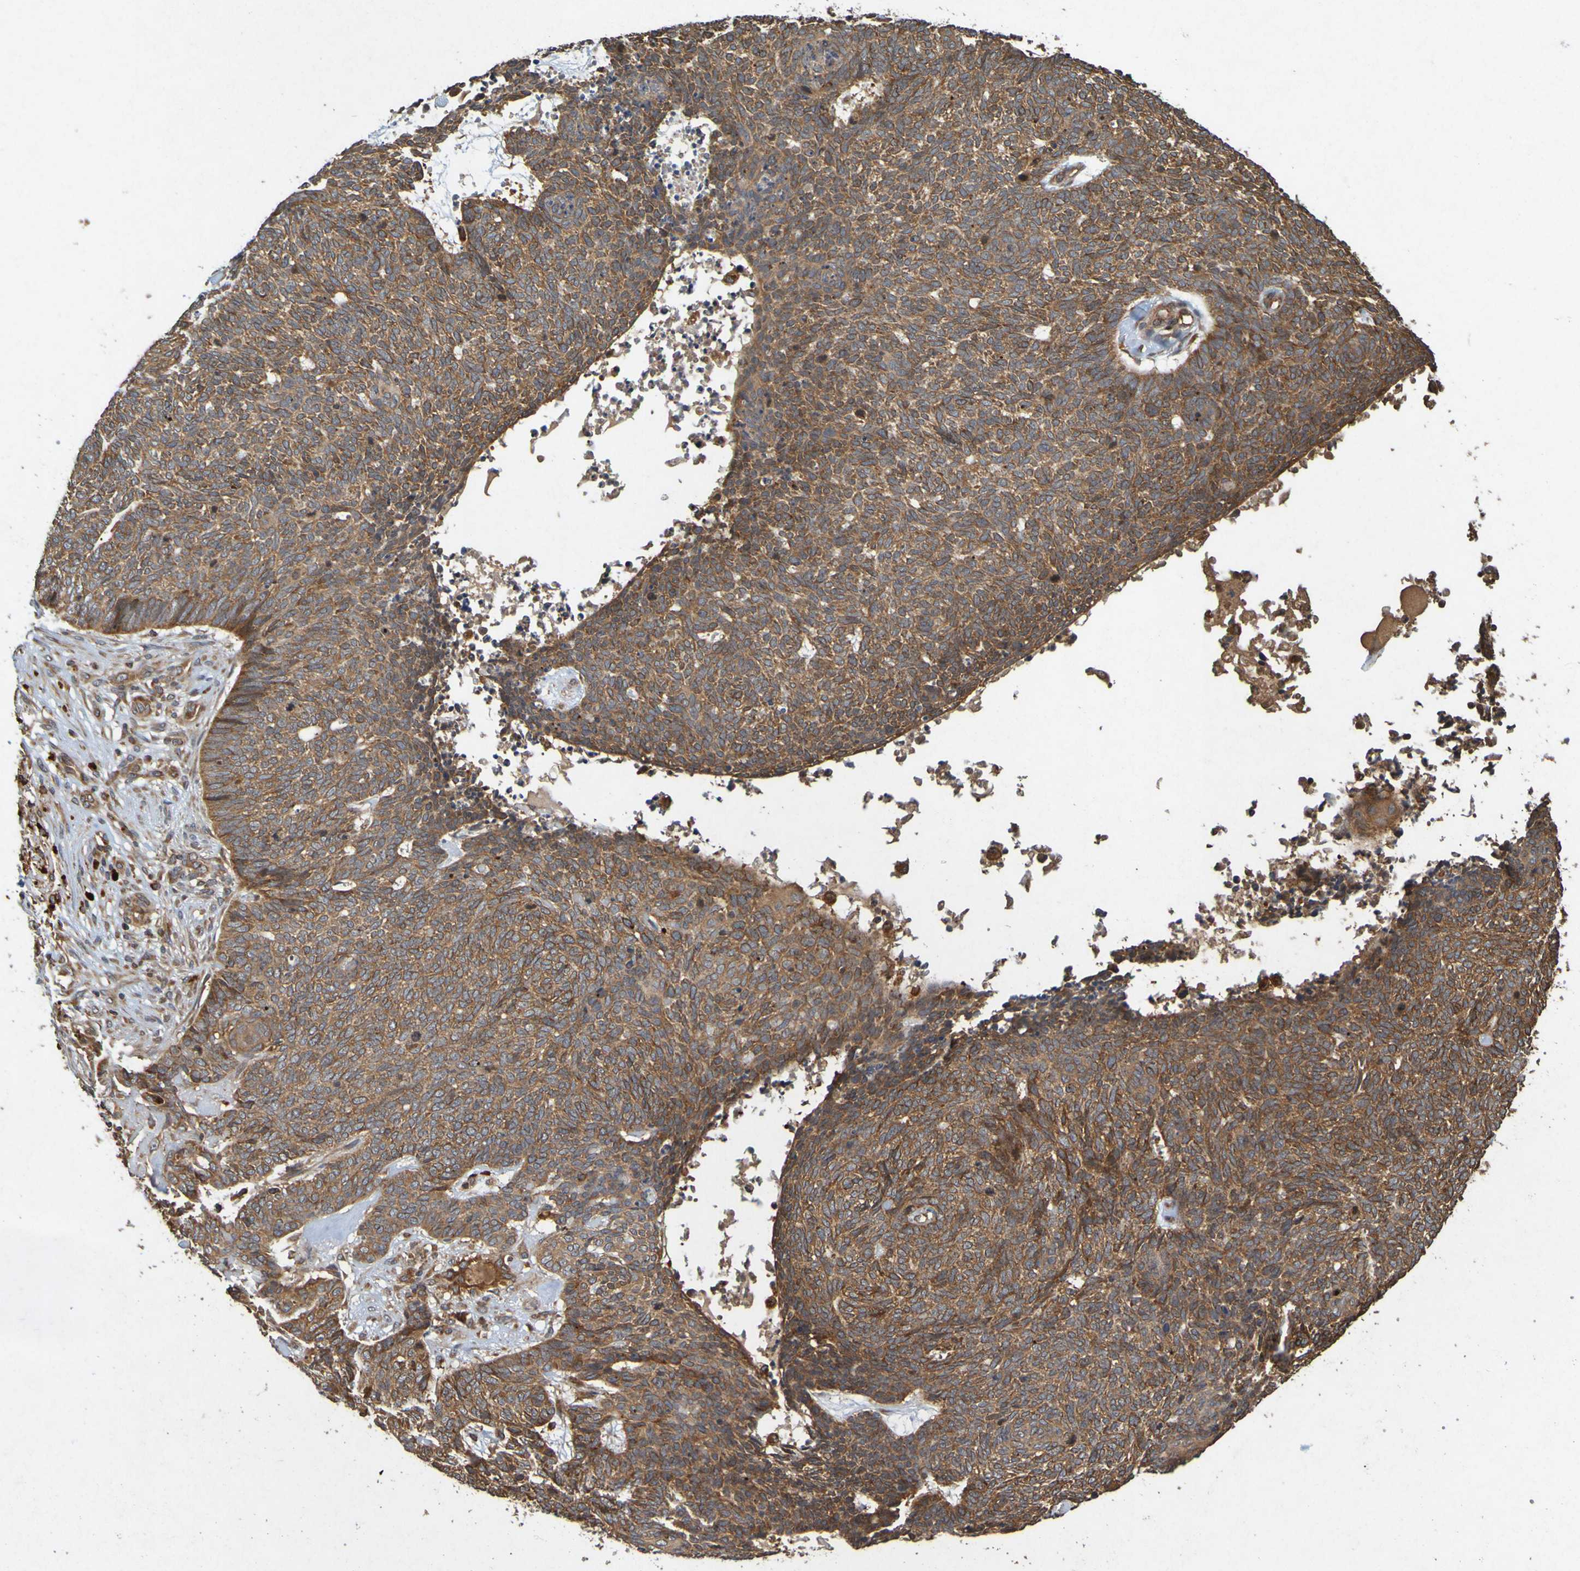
{"staining": {"intensity": "strong", "quantity": ">75%", "location": "cytoplasmic/membranous"}, "tissue": "skin cancer", "cell_type": "Tumor cells", "image_type": "cancer", "snomed": [{"axis": "morphology", "description": "Basal cell carcinoma"}, {"axis": "topography", "description": "Skin"}], "caption": "An image of human basal cell carcinoma (skin) stained for a protein shows strong cytoplasmic/membranous brown staining in tumor cells.", "gene": "OCRL", "patient": {"sex": "female", "age": 84}}